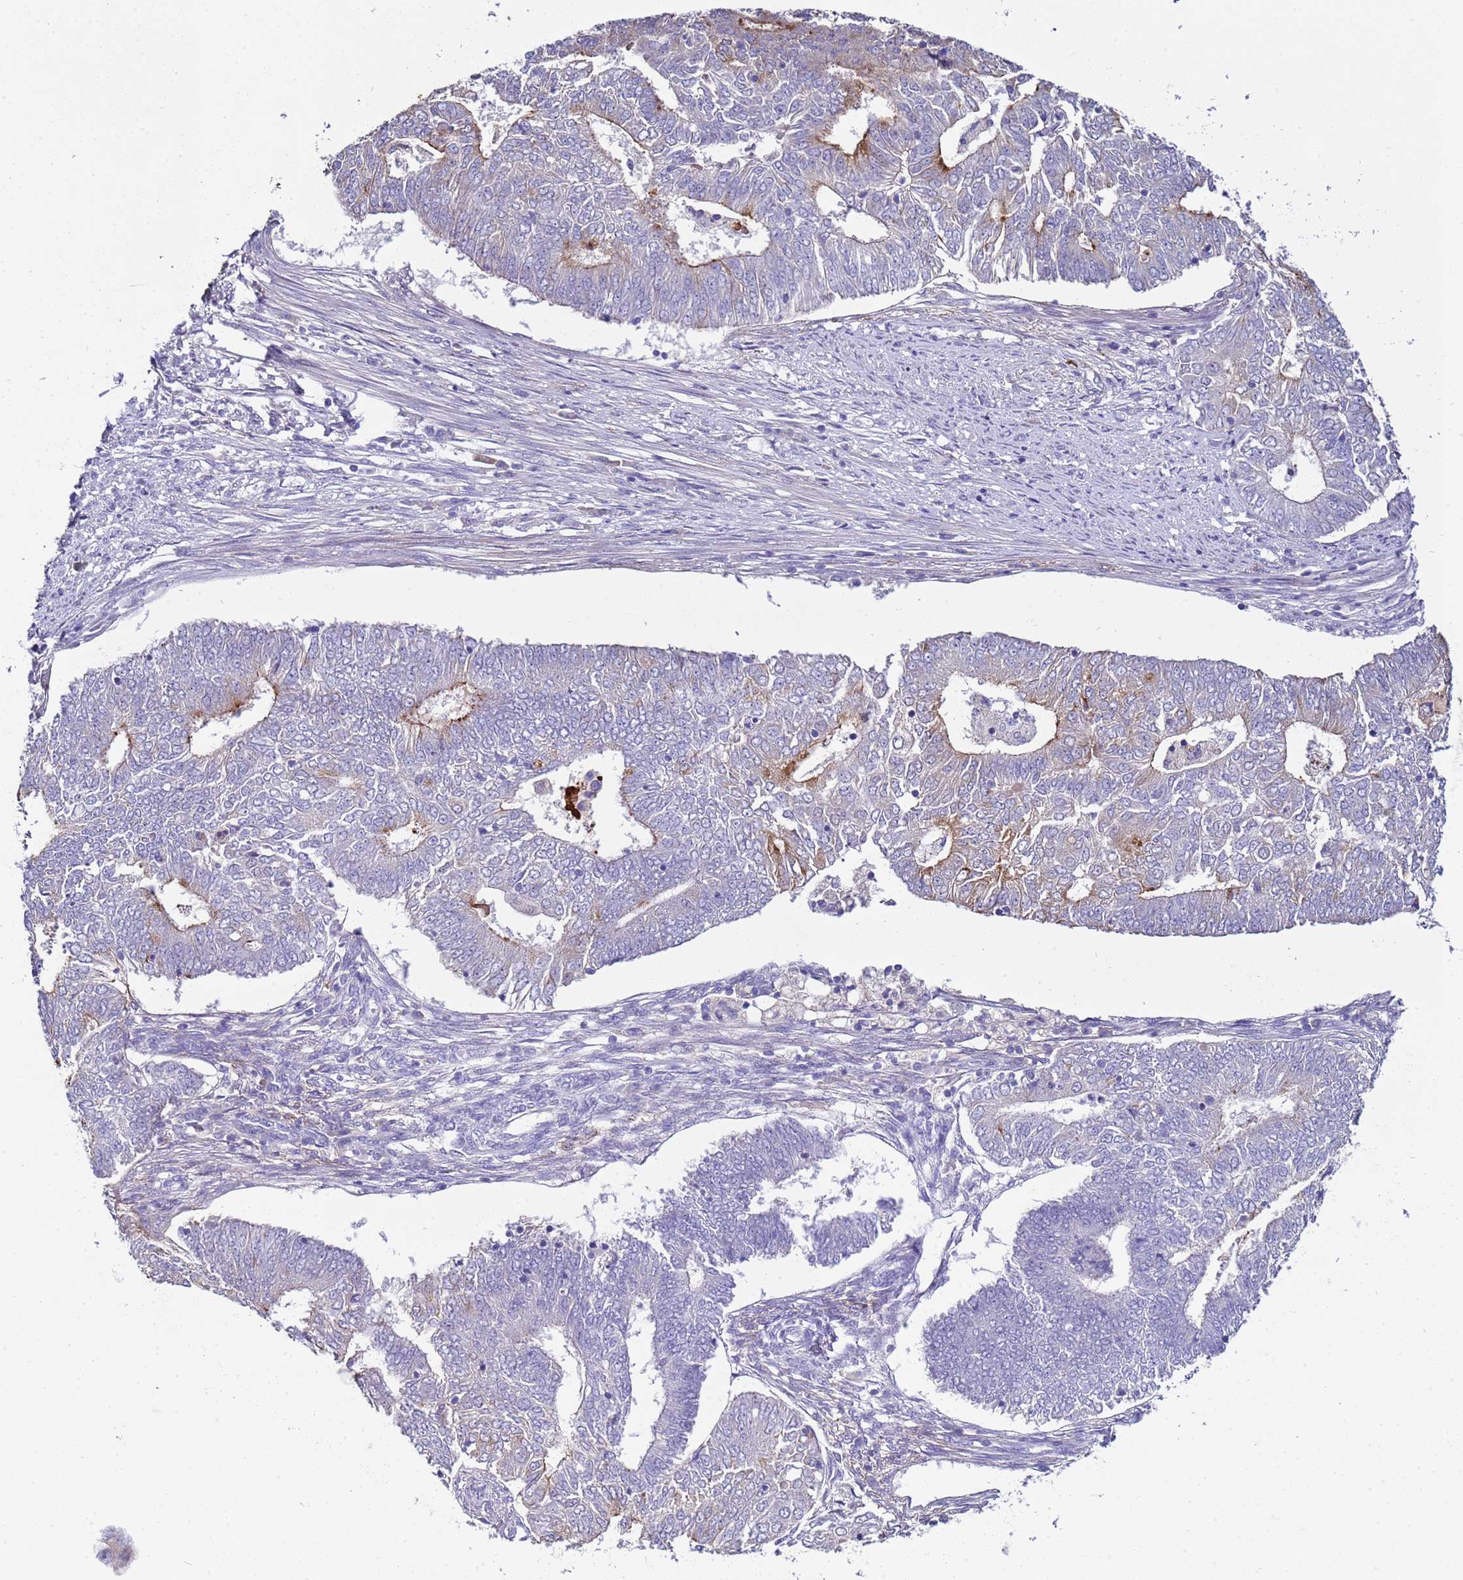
{"staining": {"intensity": "moderate", "quantity": "<25%", "location": "cytoplasmic/membranous"}, "tissue": "endometrial cancer", "cell_type": "Tumor cells", "image_type": "cancer", "snomed": [{"axis": "morphology", "description": "Adenocarcinoma, NOS"}, {"axis": "topography", "description": "Endometrium"}], "caption": "A photomicrograph of endometrial adenocarcinoma stained for a protein shows moderate cytoplasmic/membranous brown staining in tumor cells.", "gene": "TRIM51", "patient": {"sex": "female", "age": 62}}